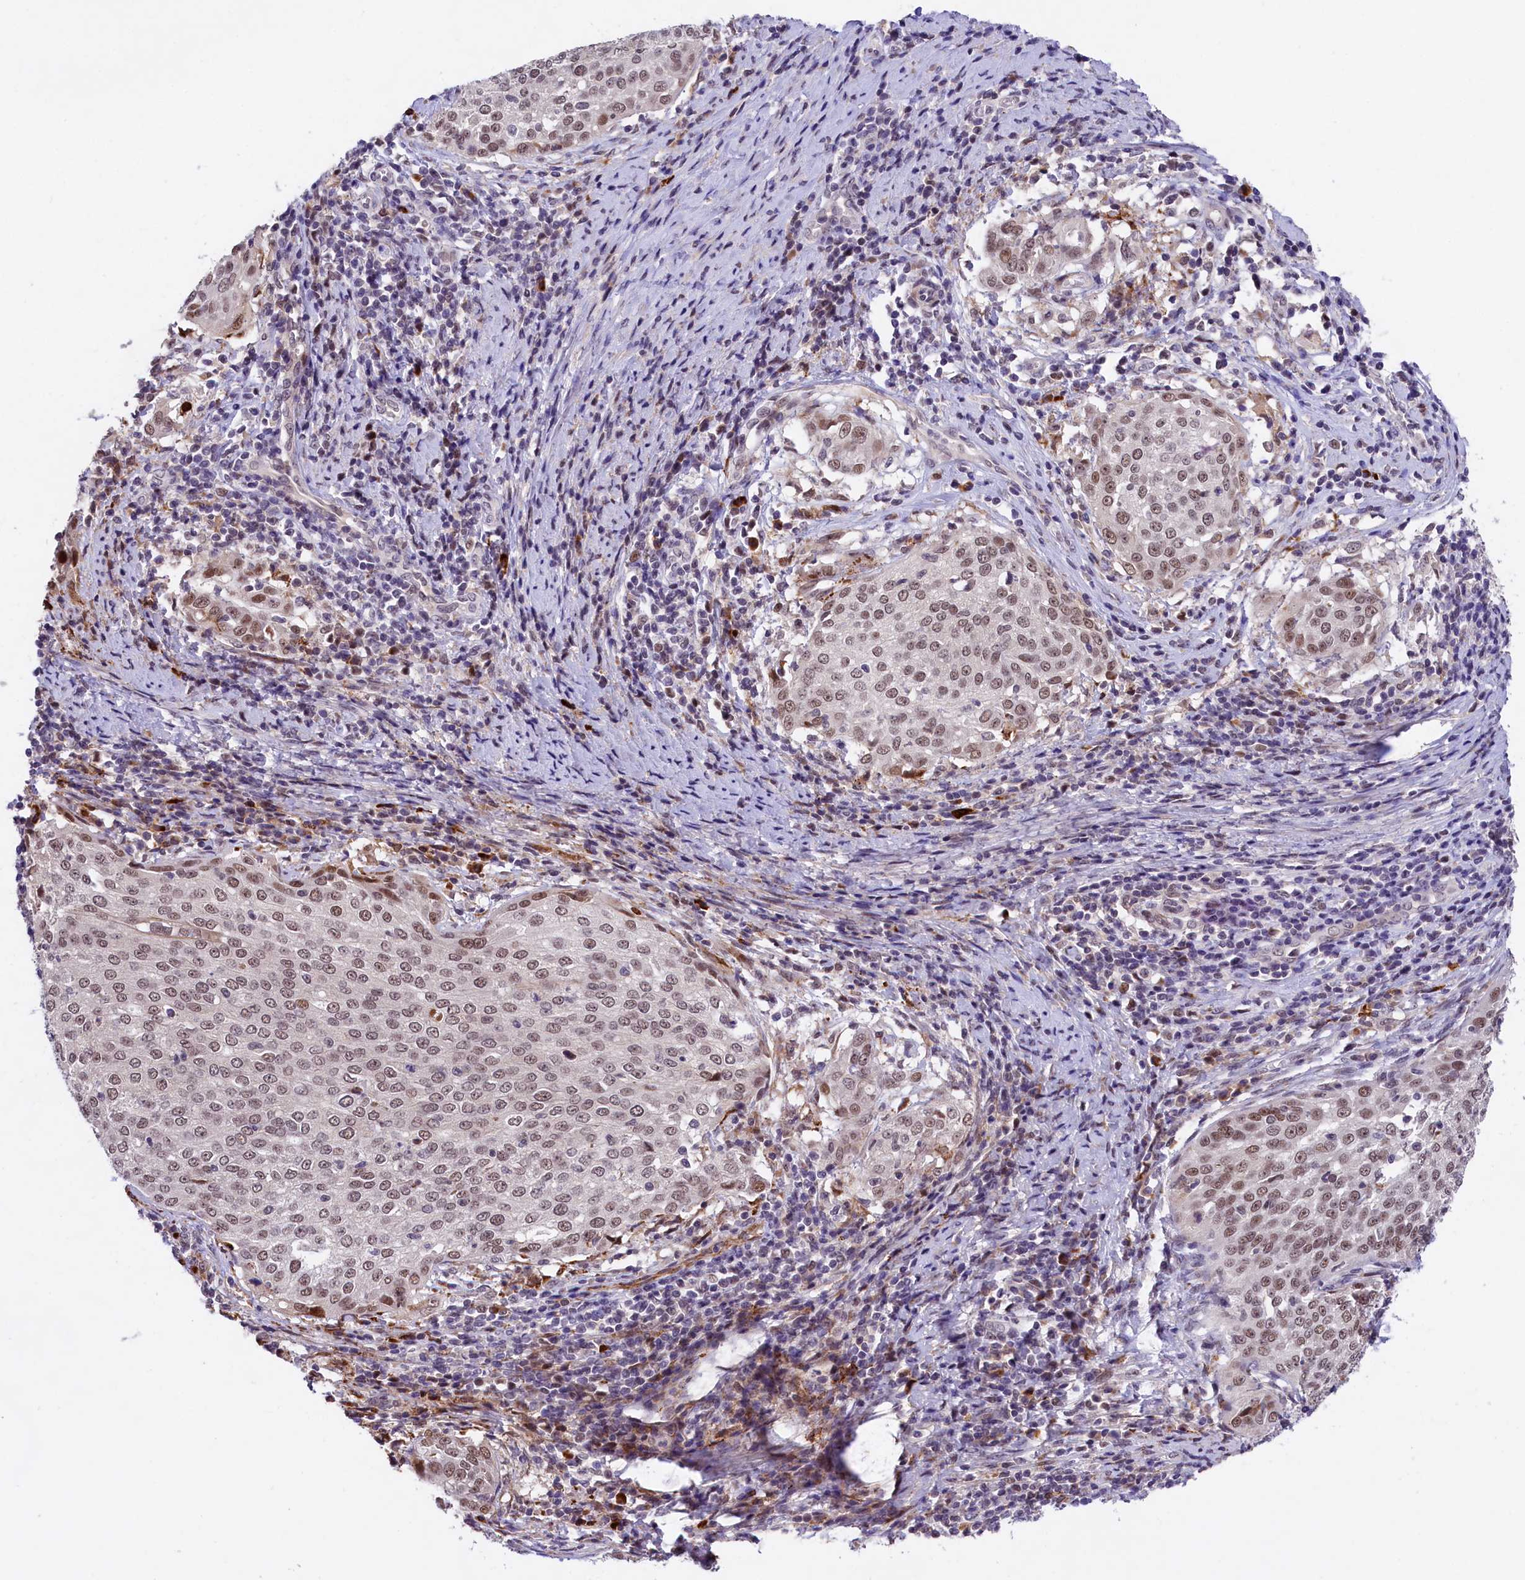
{"staining": {"intensity": "moderate", "quantity": "25%-75%", "location": "nuclear"}, "tissue": "cervical cancer", "cell_type": "Tumor cells", "image_type": "cancer", "snomed": [{"axis": "morphology", "description": "Squamous cell carcinoma, NOS"}, {"axis": "topography", "description": "Cervix"}], "caption": "Protein staining by IHC demonstrates moderate nuclear positivity in approximately 25%-75% of tumor cells in cervical squamous cell carcinoma. The protein of interest is shown in brown color, while the nuclei are stained blue.", "gene": "FBXO45", "patient": {"sex": "female", "age": 57}}